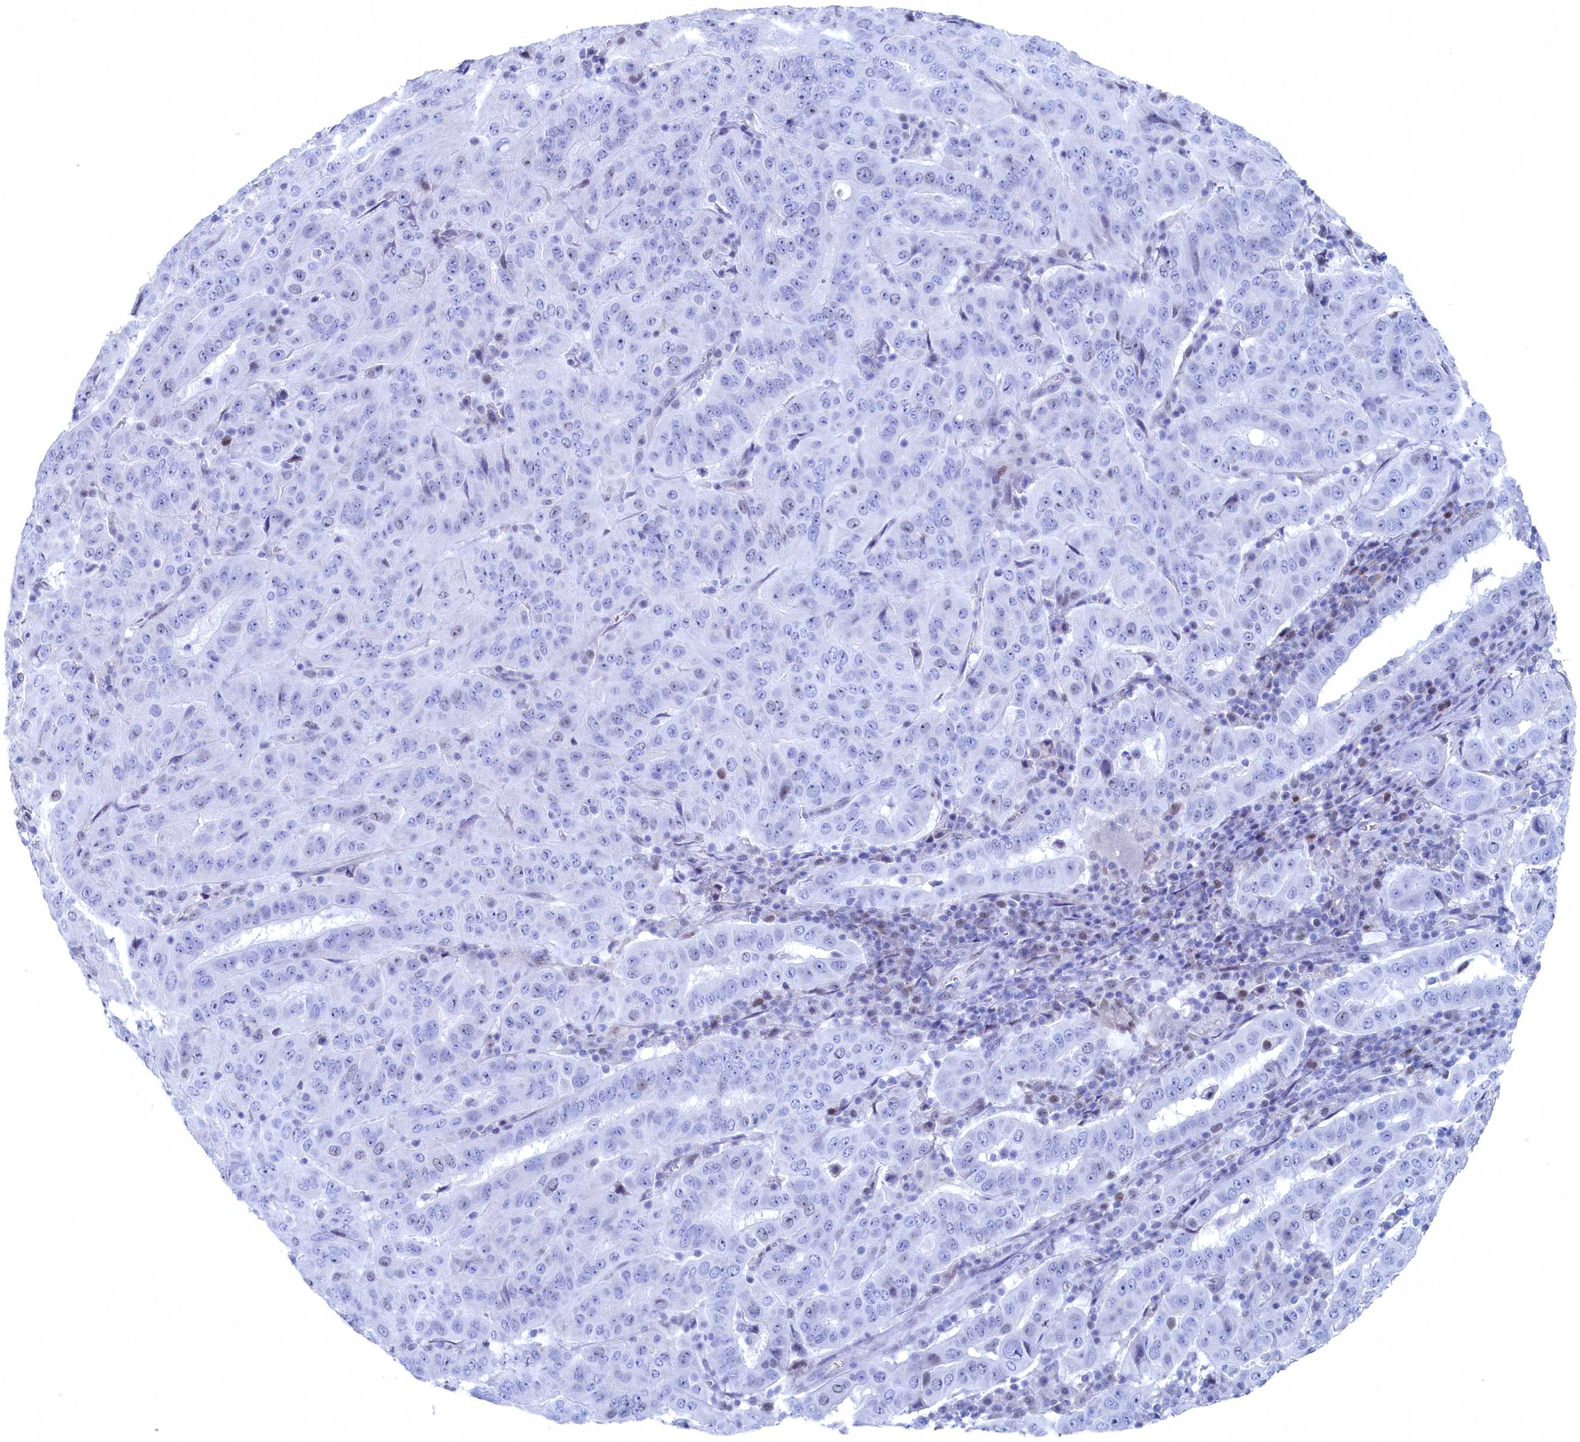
{"staining": {"intensity": "negative", "quantity": "none", "location": "none"}, "tissue": "pancreatic cancer", "cell_type": "Tumor cells", "image_type": "cancer", "snomed": [{"axis": "morphology", "description": "Adenocarcinoma, NOS"}, {"axis": "topography", "description": "Pancreas"}], "caption": "Immunohistochemical staining of pancreatic cancer (adenocarcinoma) displays no significant positivity in tumor cells.", "gene": "WDR76", "patient": {"sex": "male", "age": 63}}